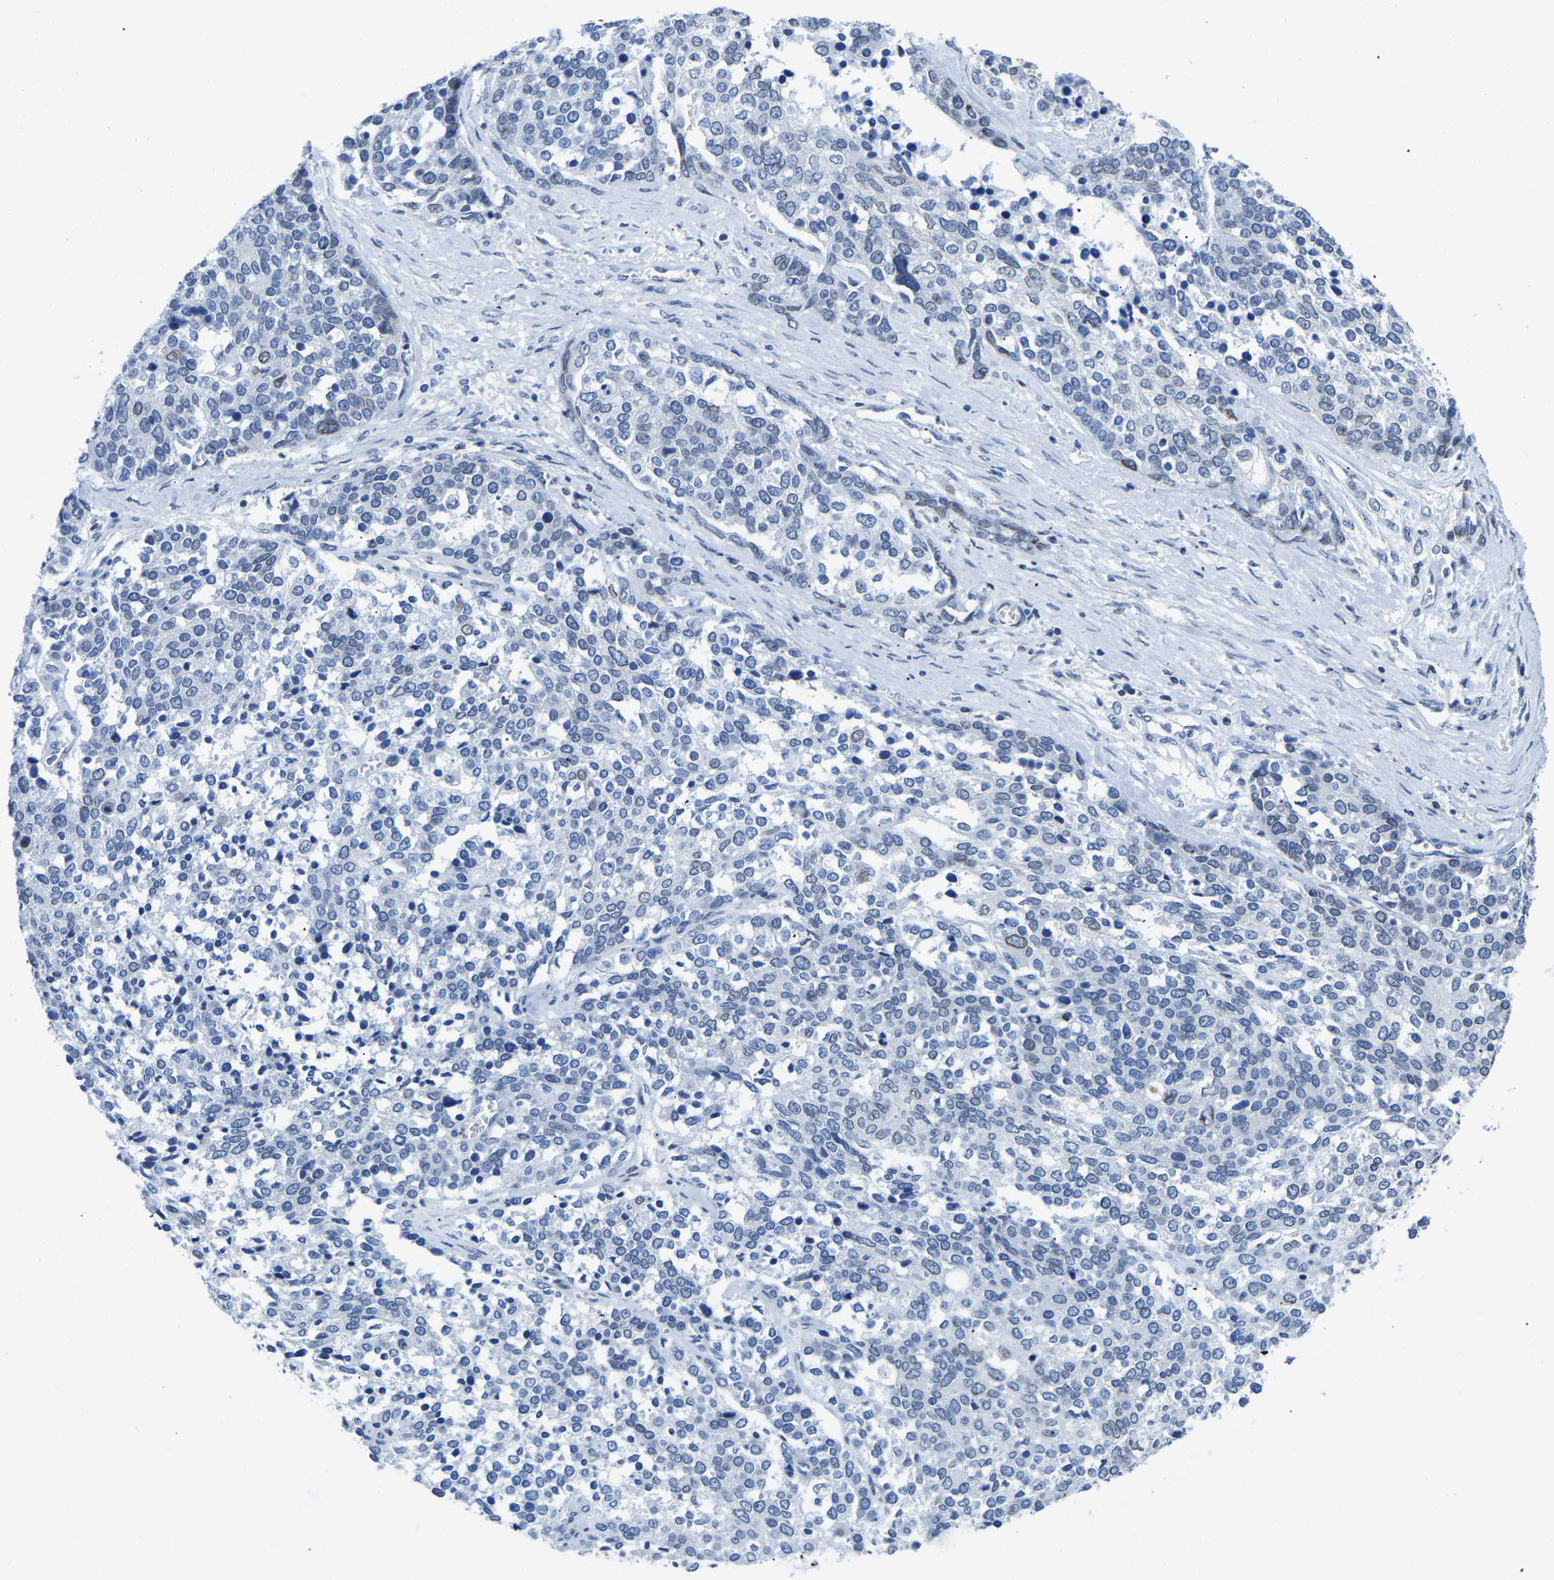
{"staining": {"intensity": "weak", "quantity": "<25%", "location": "cytoplasmic/membranous,nuclear"}, "tissue": "ovarian cancer", "cell_type": "Tumor cells", "image_type": "cancer", "snomed": [{"axis": "morphology", "description": "Cystadenocarcinoma, serous, NOS"}, {"axis": "topography", "description": "Ovary"}], "caption": "The micrograph reveals no significant positivity in tumor cells of serous cystadenocarcinoma (ovarian).", "gene": "UPK3A", "patient": {"sex": "female", "age": 44}}